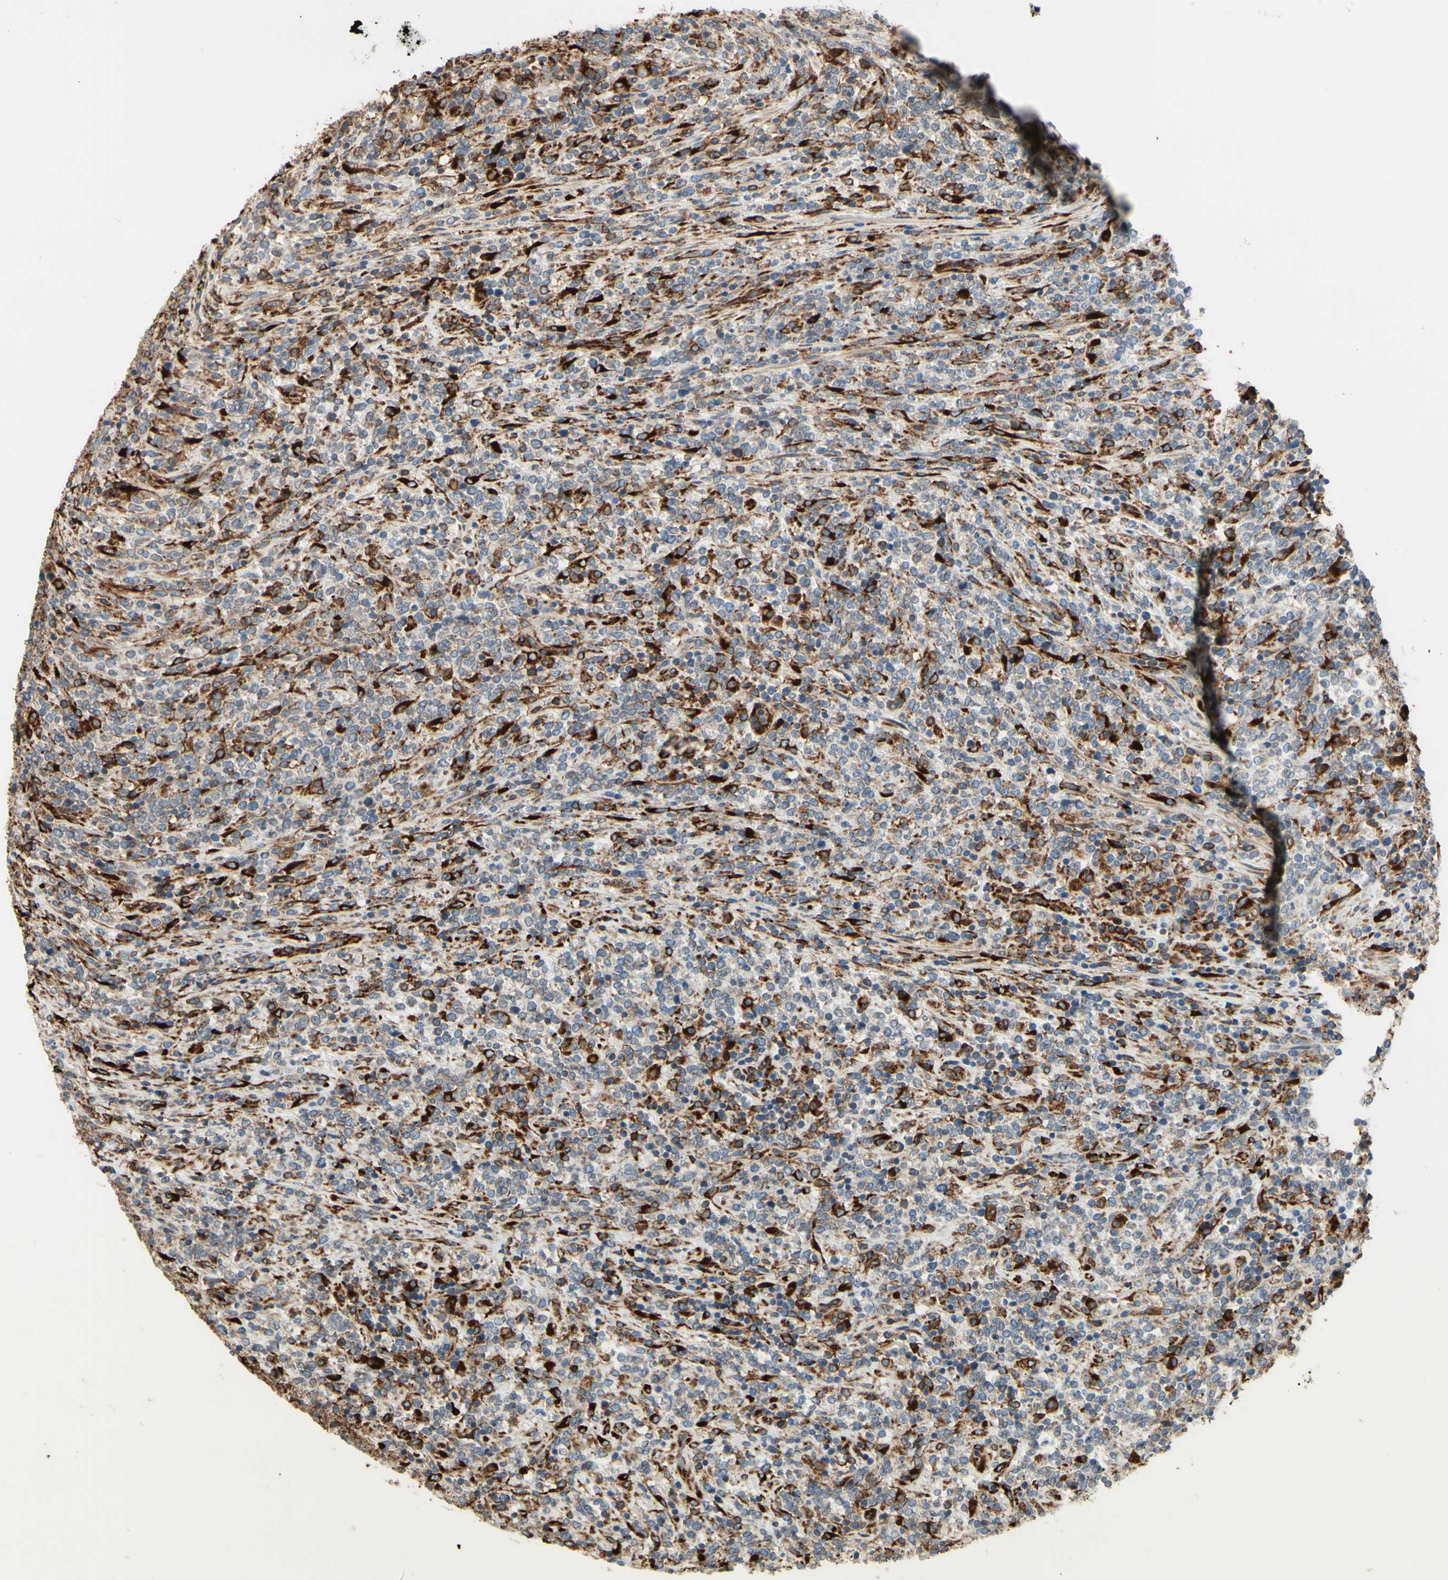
{"staining": {"intensity": "strong", "quantity": "<25%", "location": "cytoplasmic/membranous"}, "tissue": "lymphoma", "cell_type": "Tumor cells", "image_type": "cancer", "snomed": [{"axis": "morphology", "description": "Malignant lymphoma, non-Hodgkin's type, High grade"}, {"axis": "topography", "description": "Soft tissue"}], "caption": "Protein positivity by immunohistochemistry shows strong cytoplasmic/membranous staining in about <25% of tumor cells in high-grade malignant lymphoma, non-Hodgkin's type.", "gene": "RRBP1", "patient": {"sex": "male", "age": 18}}